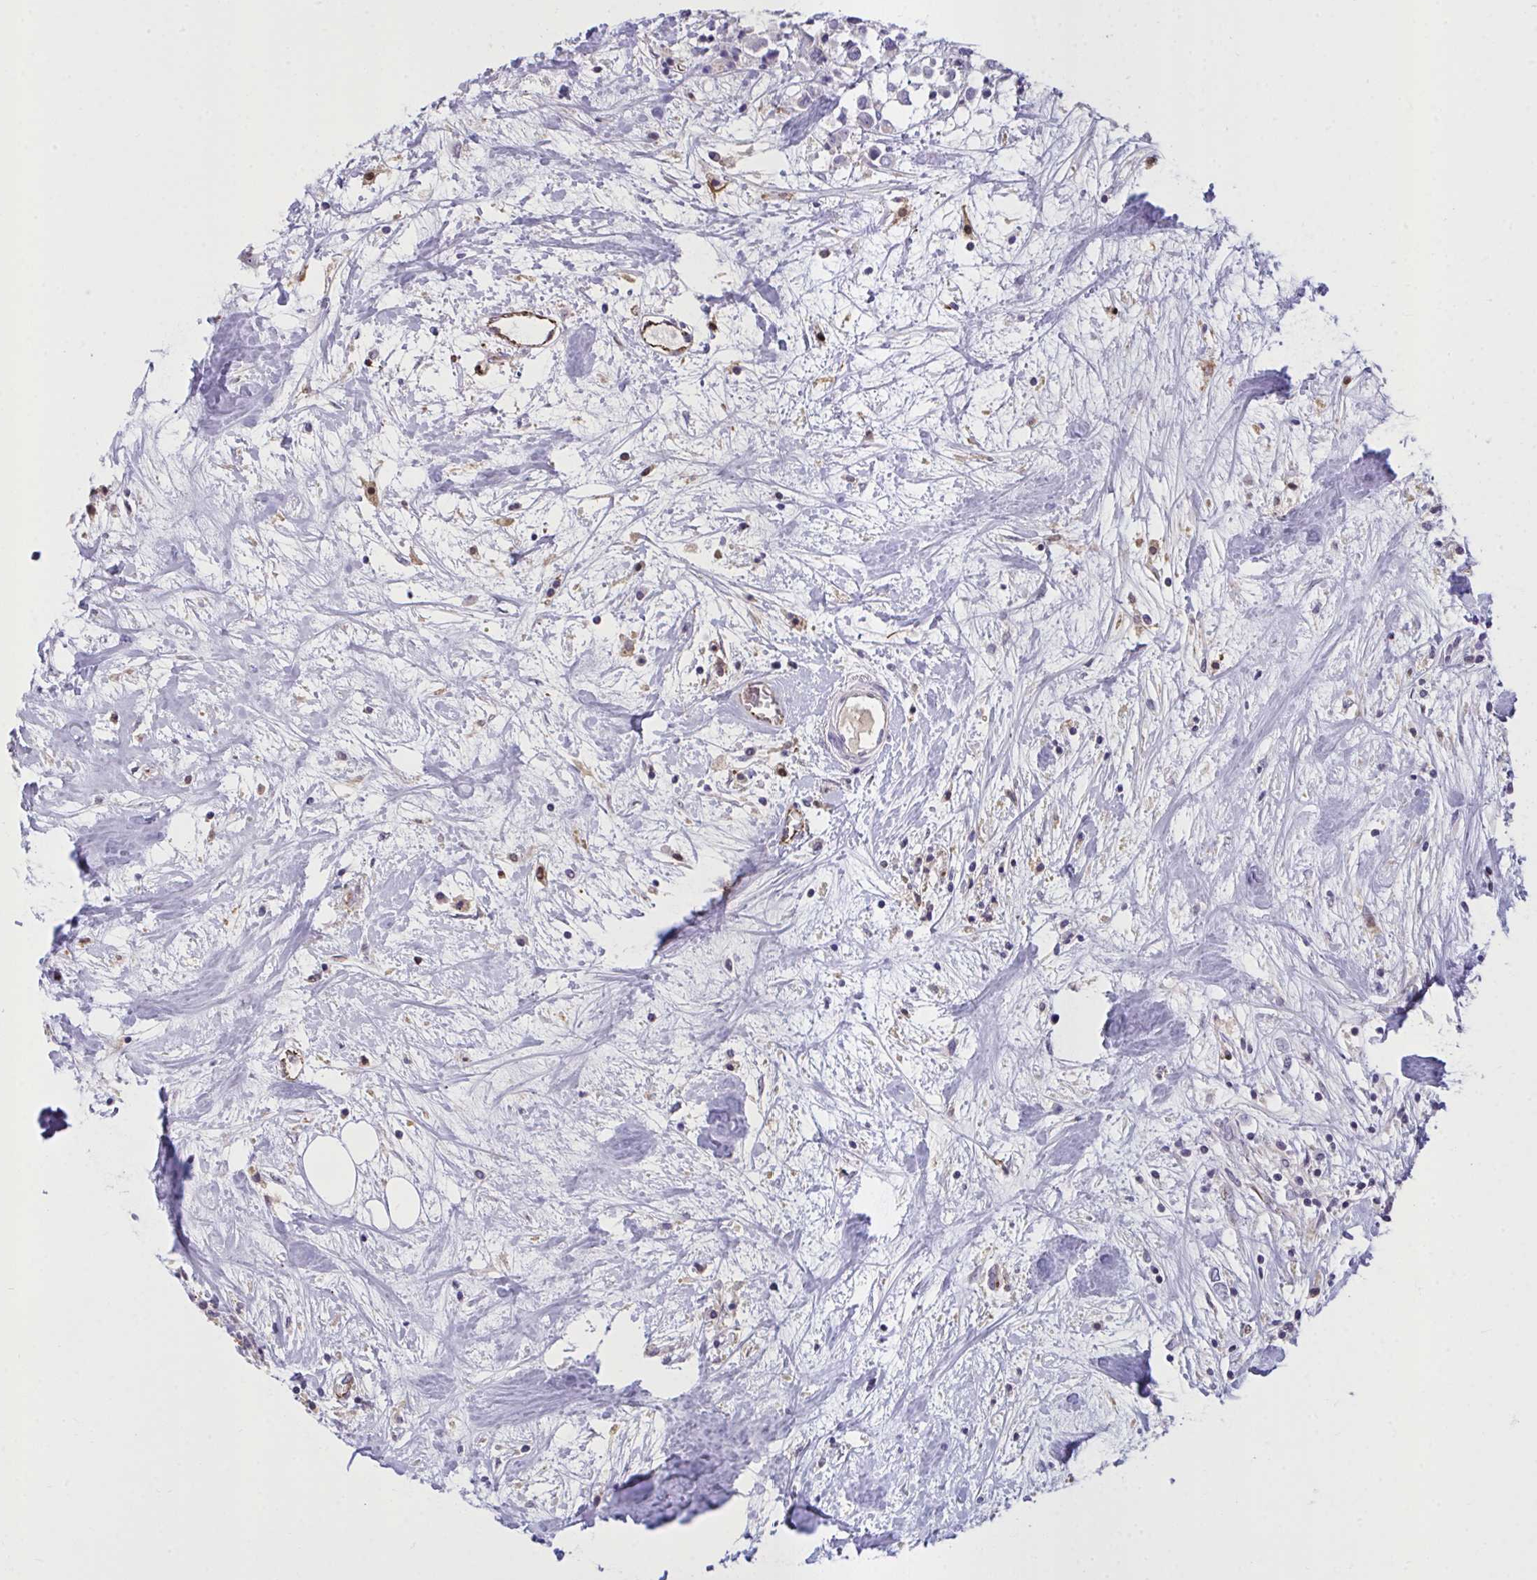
{"staining": {"intensity": "negative", "quantity": "none", "location": "none"}, "tissue": "breast cancer", "cell_type": "Tumor cells", "image_type": "cancer", "snomed": [{"axis": "morphology", "description": "Duct carcinoma"}, {"axis": "topography", "description": "Breast"}], "caption": "Immunohistochemistry micrograph of neoplastic tissue: infiltrating ductal carcinoma (breast) stained with DAB (3,3'-diaminobenzidine) exhibits no significant protein expression in tumor cells.", "gene": "SEMA6B", "patient": {"sex": "female", "age": 61}}